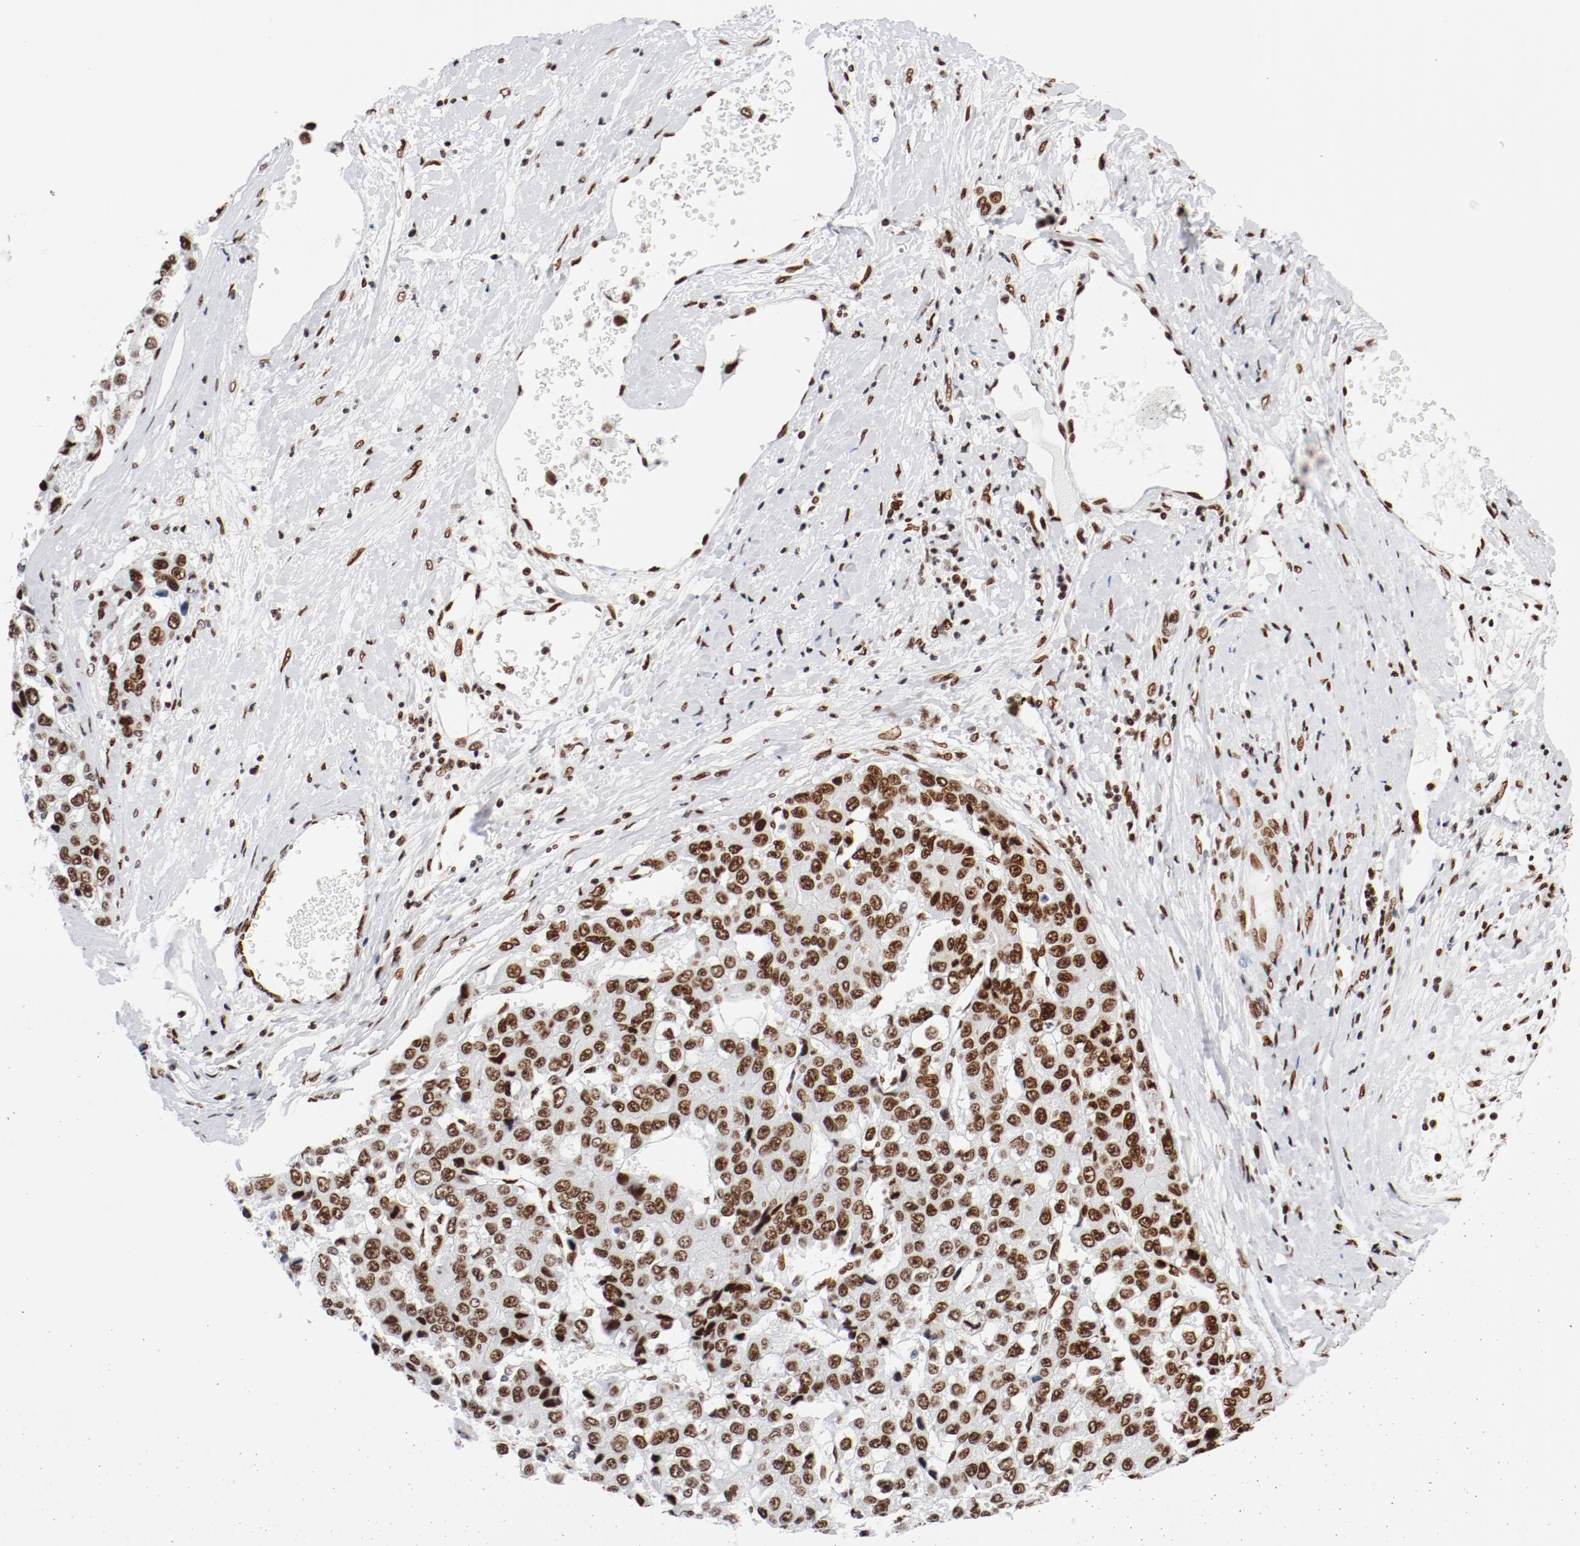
{"staining": {"intensity": "strong", "quantity": ">75%", "location": "nuclear"}, "tissue": "liver cancer", "cell_type": "Tumor cells", "image_type": "cancer", "snomed": [{"axis": "morphology", "description": "Carcinoma, Hepatocellular, NOS"}, {"axis": "topography", "description": "Liver"}], "caption": "Approximately >75% of tumor cells in liver cancer show strong nuclear protein staining as visualized by brown immunohistochemical staining.", "gene": "CTBP1", "patient": {"sex": "female", "age": 66}}